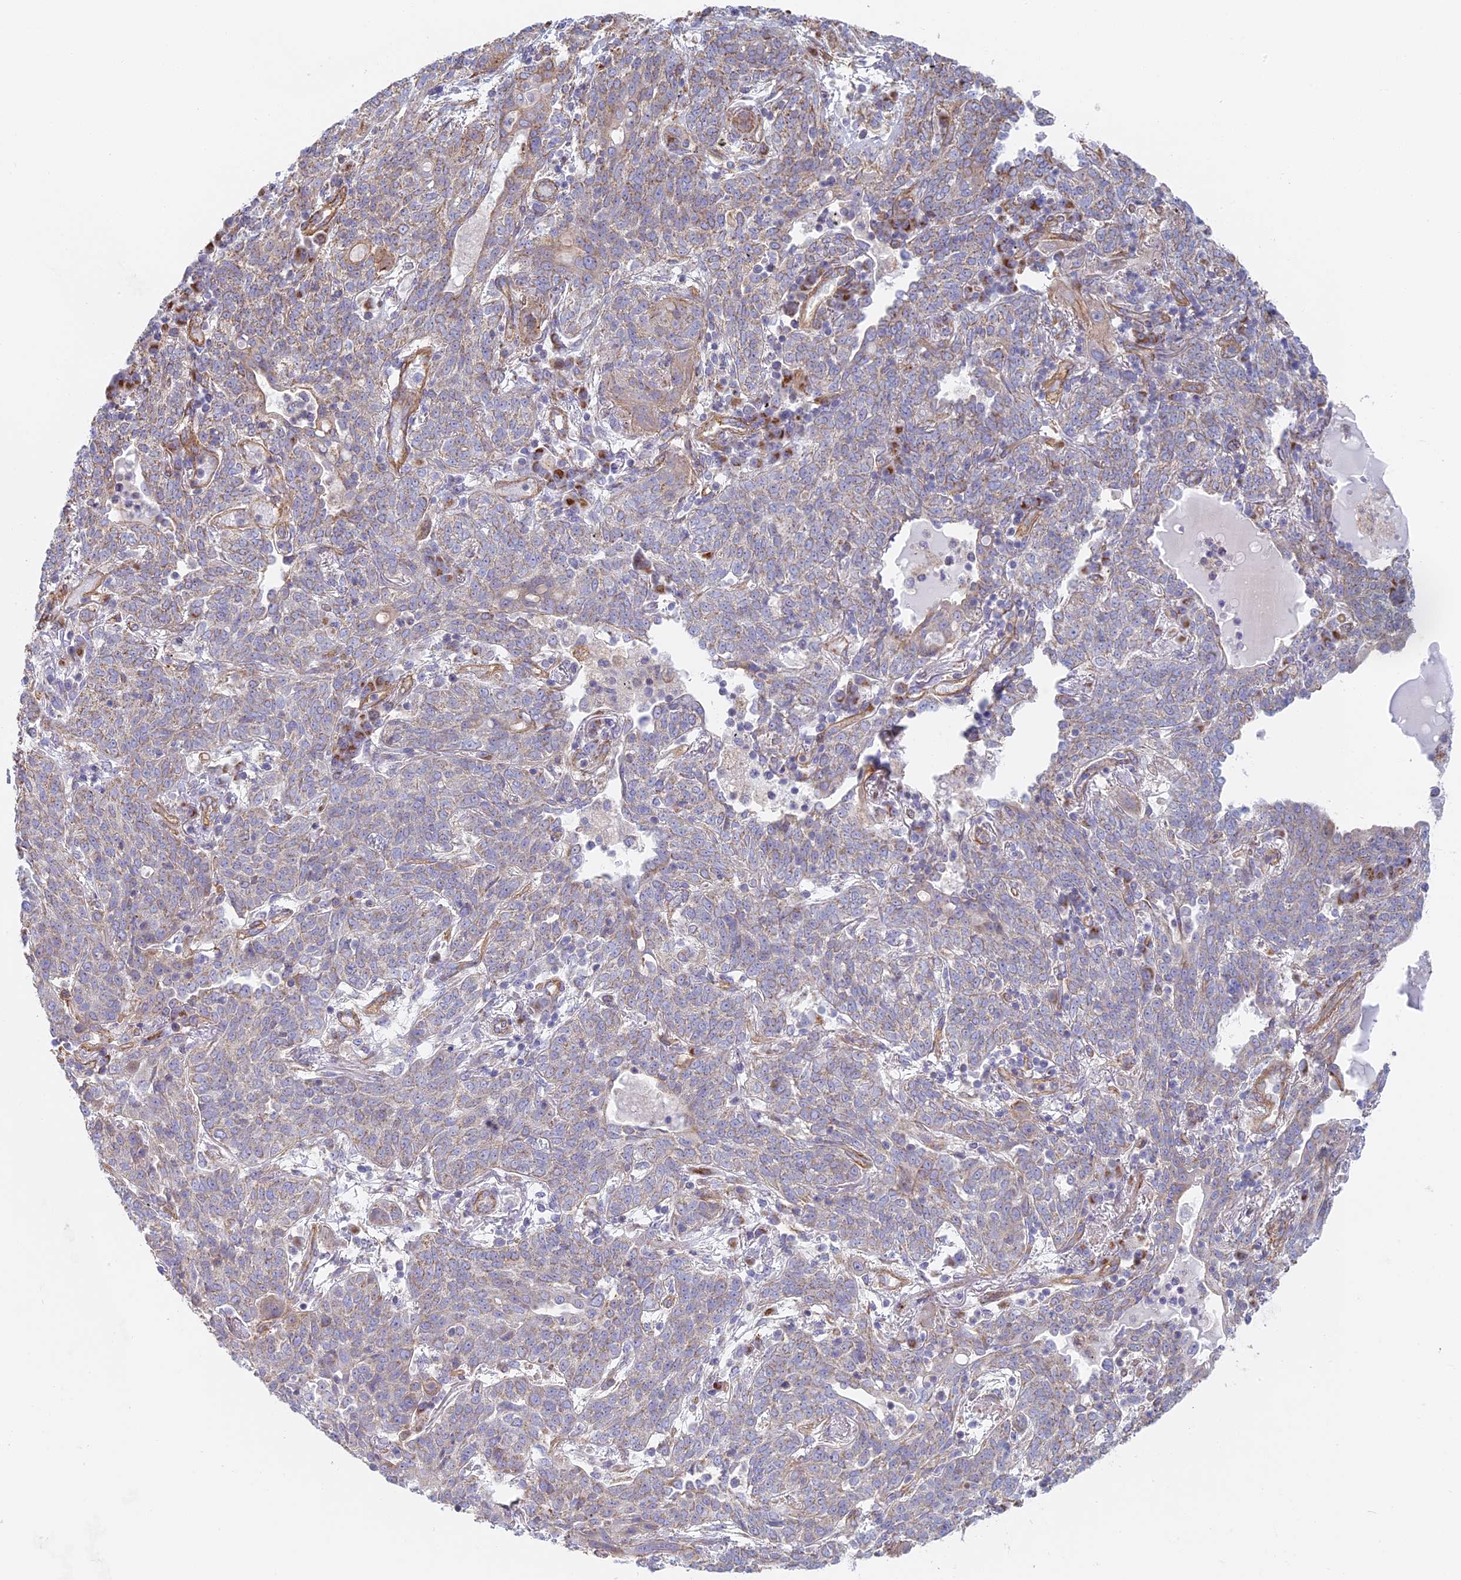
{"staining": {"intensity": "weak", "quantity": "<25%", "location": "cytoplasmic/membranous"}, "tissue": "lung cancer", "cell_type": "Tumor cells", "image_type": "cancer", "snomed": [{"axis": "morphology", "description": "Squamous cell carcinoma, NOS"}, {"axis": "topography", "description": "Lung"}], "caption": "A high-resolution image shows immunohistochemistry staining of squamous cell carcinoma (lung), which demonstrates no significant expression in tumor cells.", "gene": "DDA1", "patient": {"sex": "female", "age": 70}}